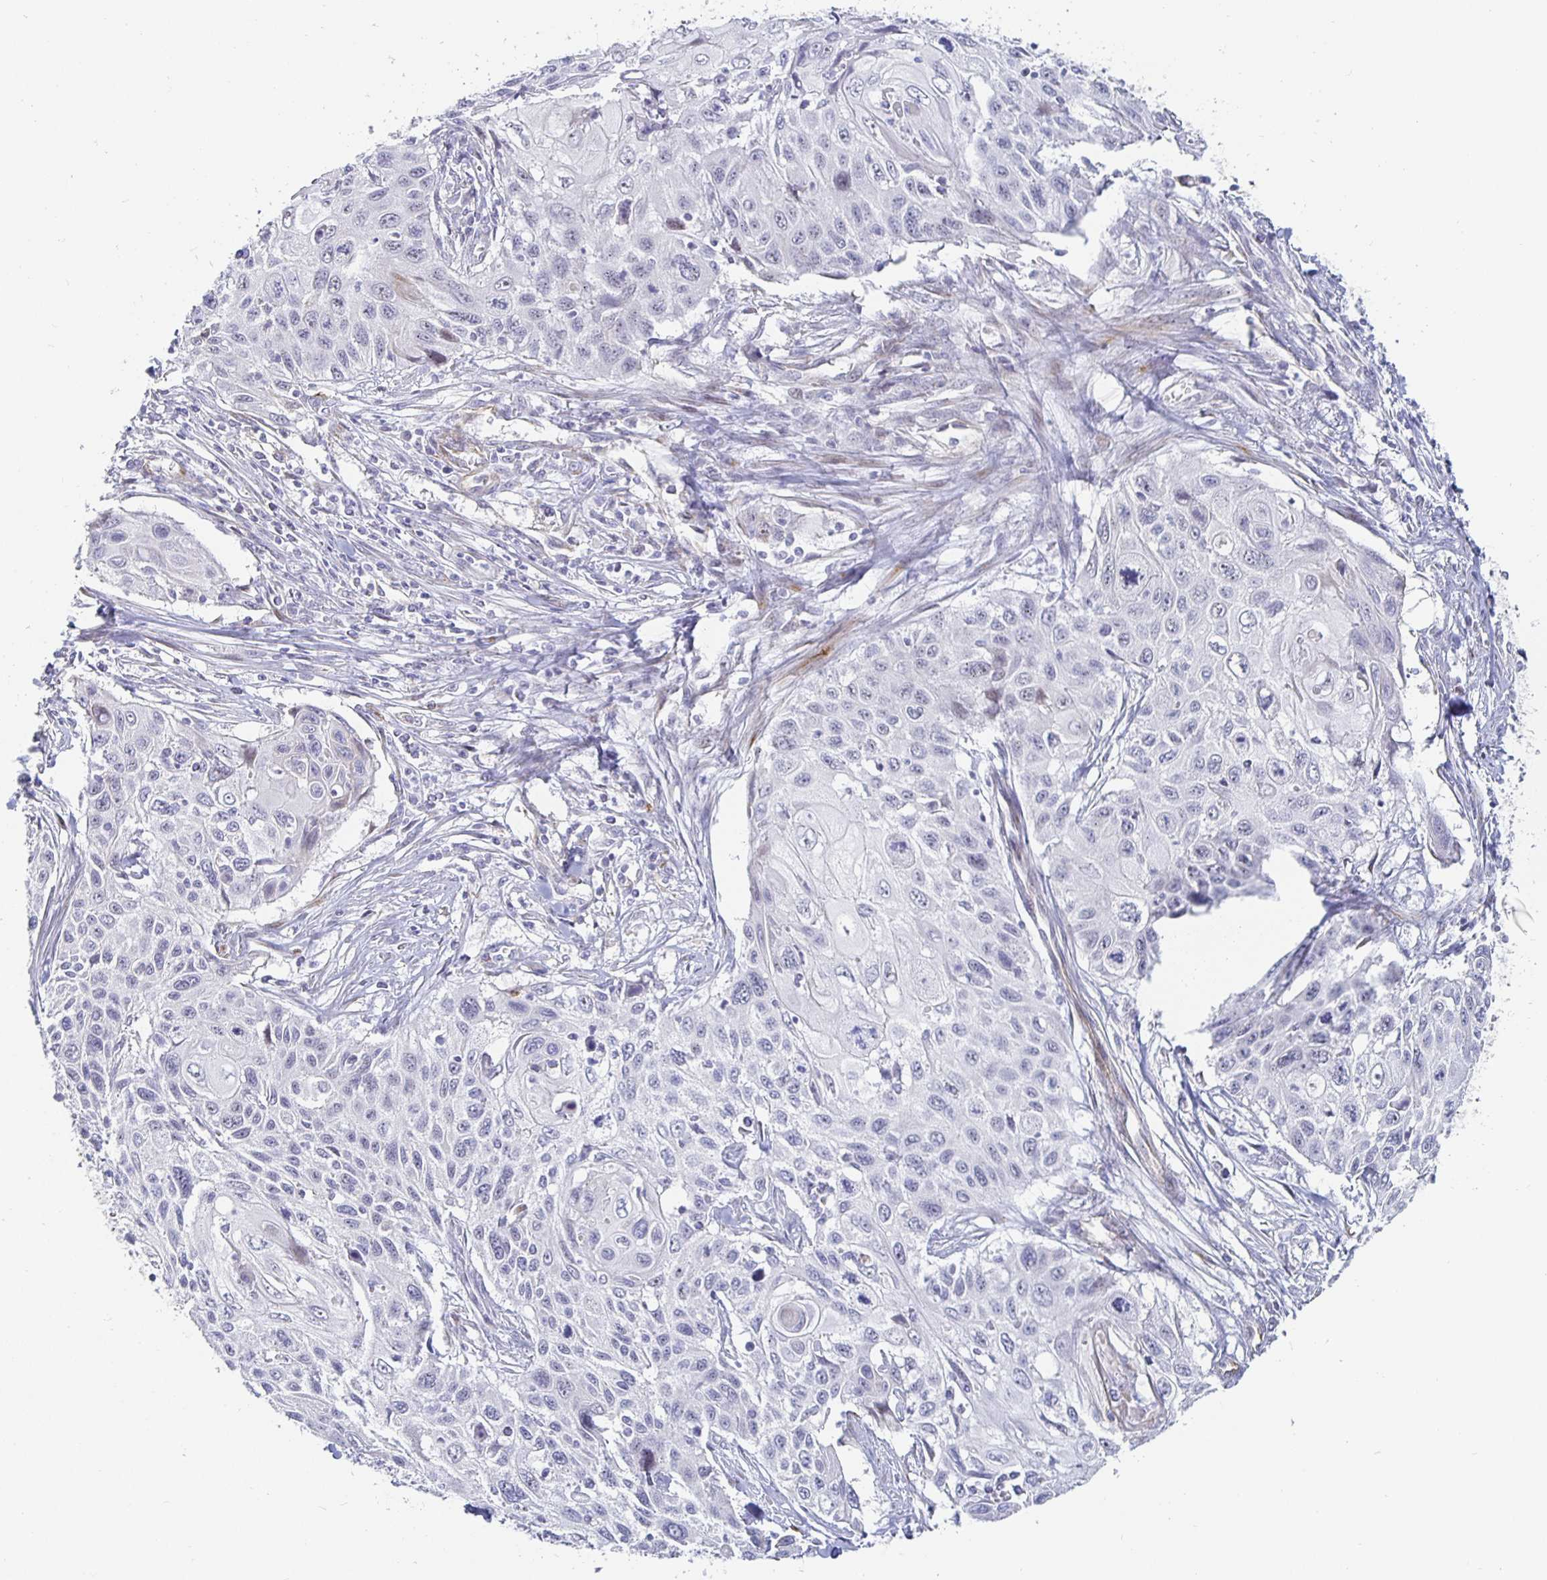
{"staining": {"intensity": "negative", "quantity": "none", "location": "none"}, "tissue": "cervical cancer", "cell_type": "Tumor cells", "image_type": "cancer", "snomed": [{"axis": "morphology", "description": "Squamous cell carcinoma, NOS"}, {"axis": "topography", "description": "Cervix"}], "caption": "Immunohistochemical staining of human cervical squamous cell carcinoma shows no significant staining in tumor cells.", "gene": "S100G", "patient": {"sex": "female", "age": 70}}